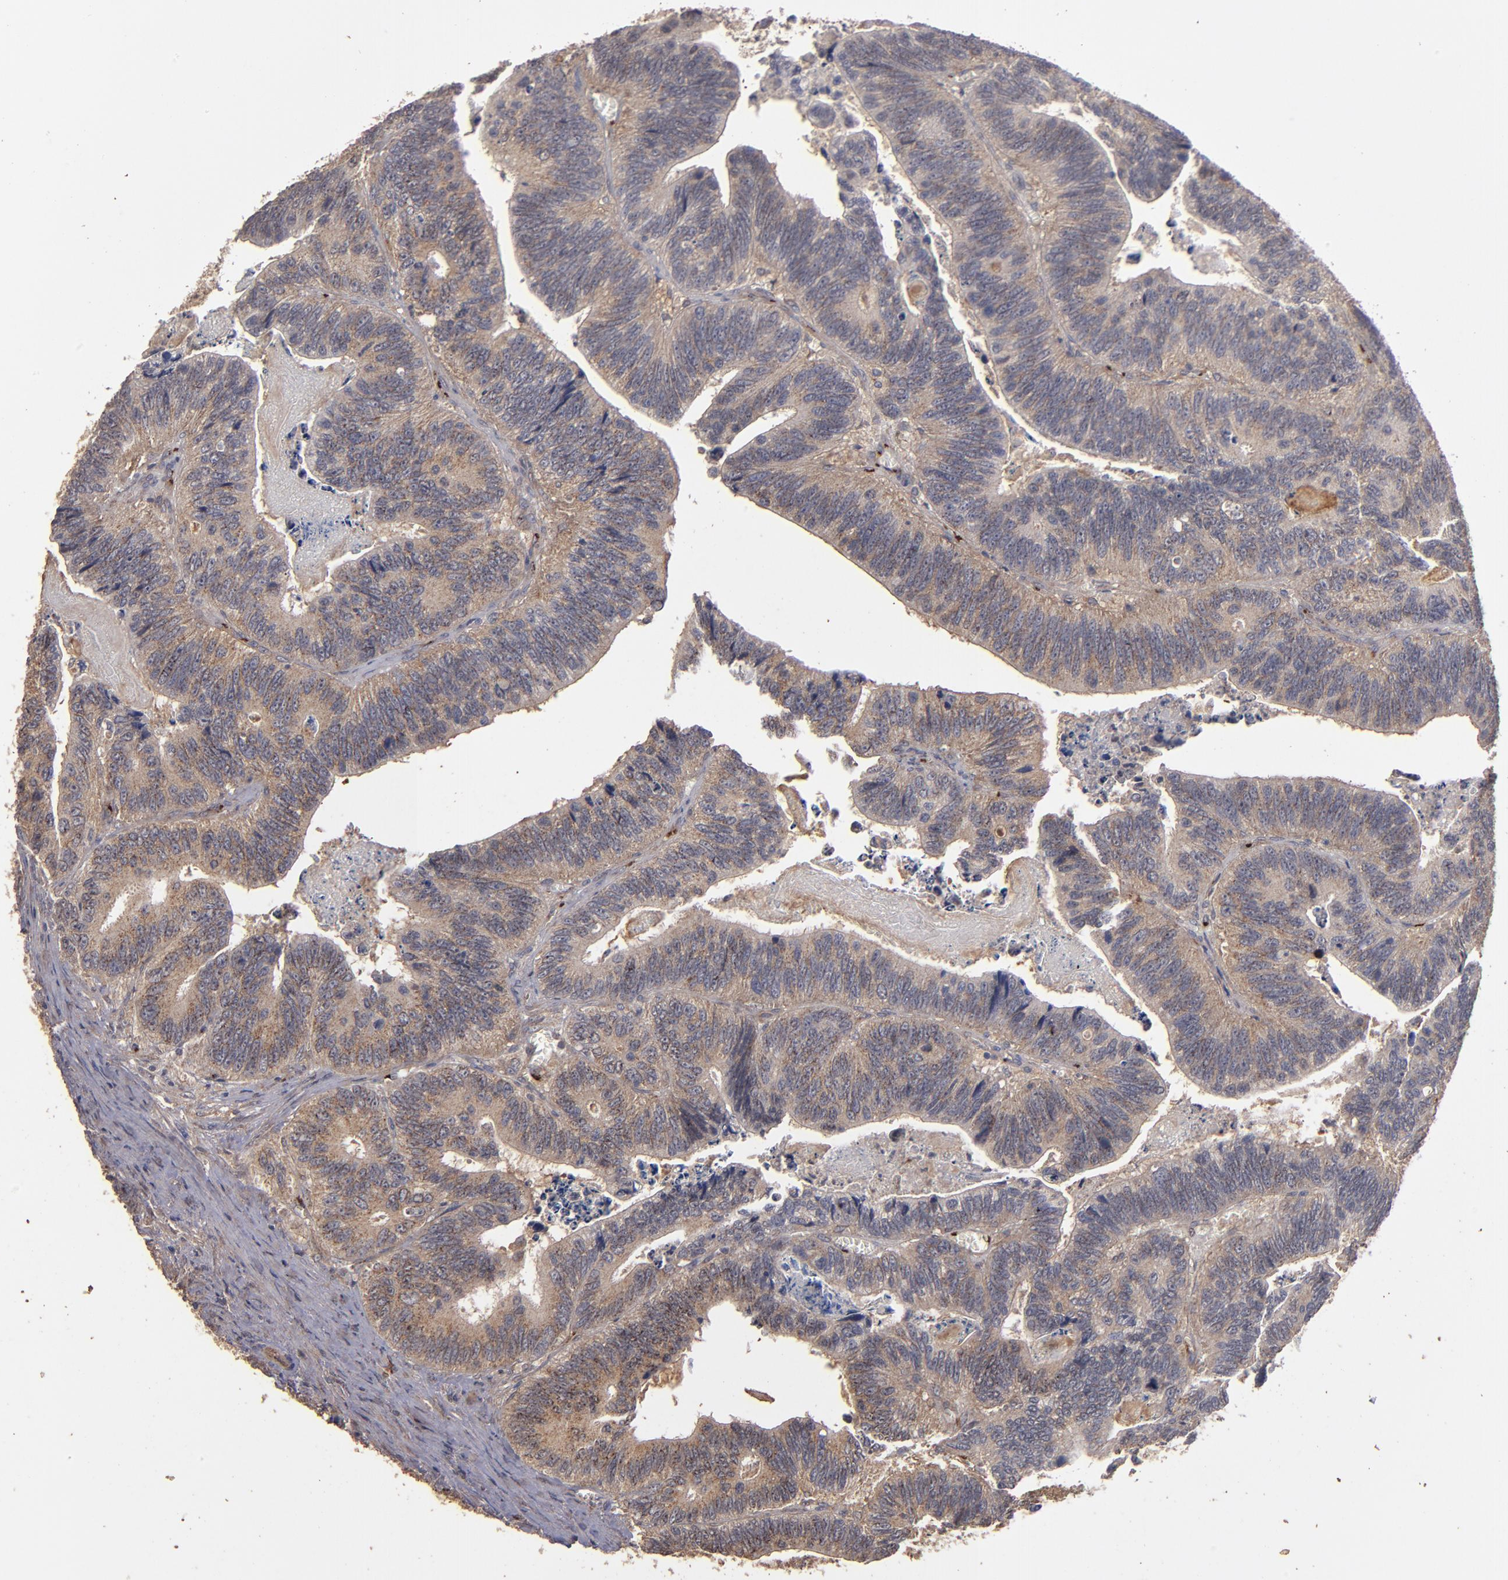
{"staining": {"intensity": "moderate", "quantity": ">75%", "location": "cytoplasmic/membranous"}, "tissue": "colorectal cancer", "cell_type": "Tumor cells", "image_type": "cancer", "snomed": [{"axis": "morphology", "description": "Adenocarcinoma, NOS"}, {"axis": "topography", "description": "Colon"}], "caption": "Colorectal cancer tissue shows moderate cytoplasmic/membranous positivity in approximately >75% of tumor cells, visualized by immunohistochemistry.", "gene": "DIPK2B", "patient": {"sex": "male", "age": 72}}